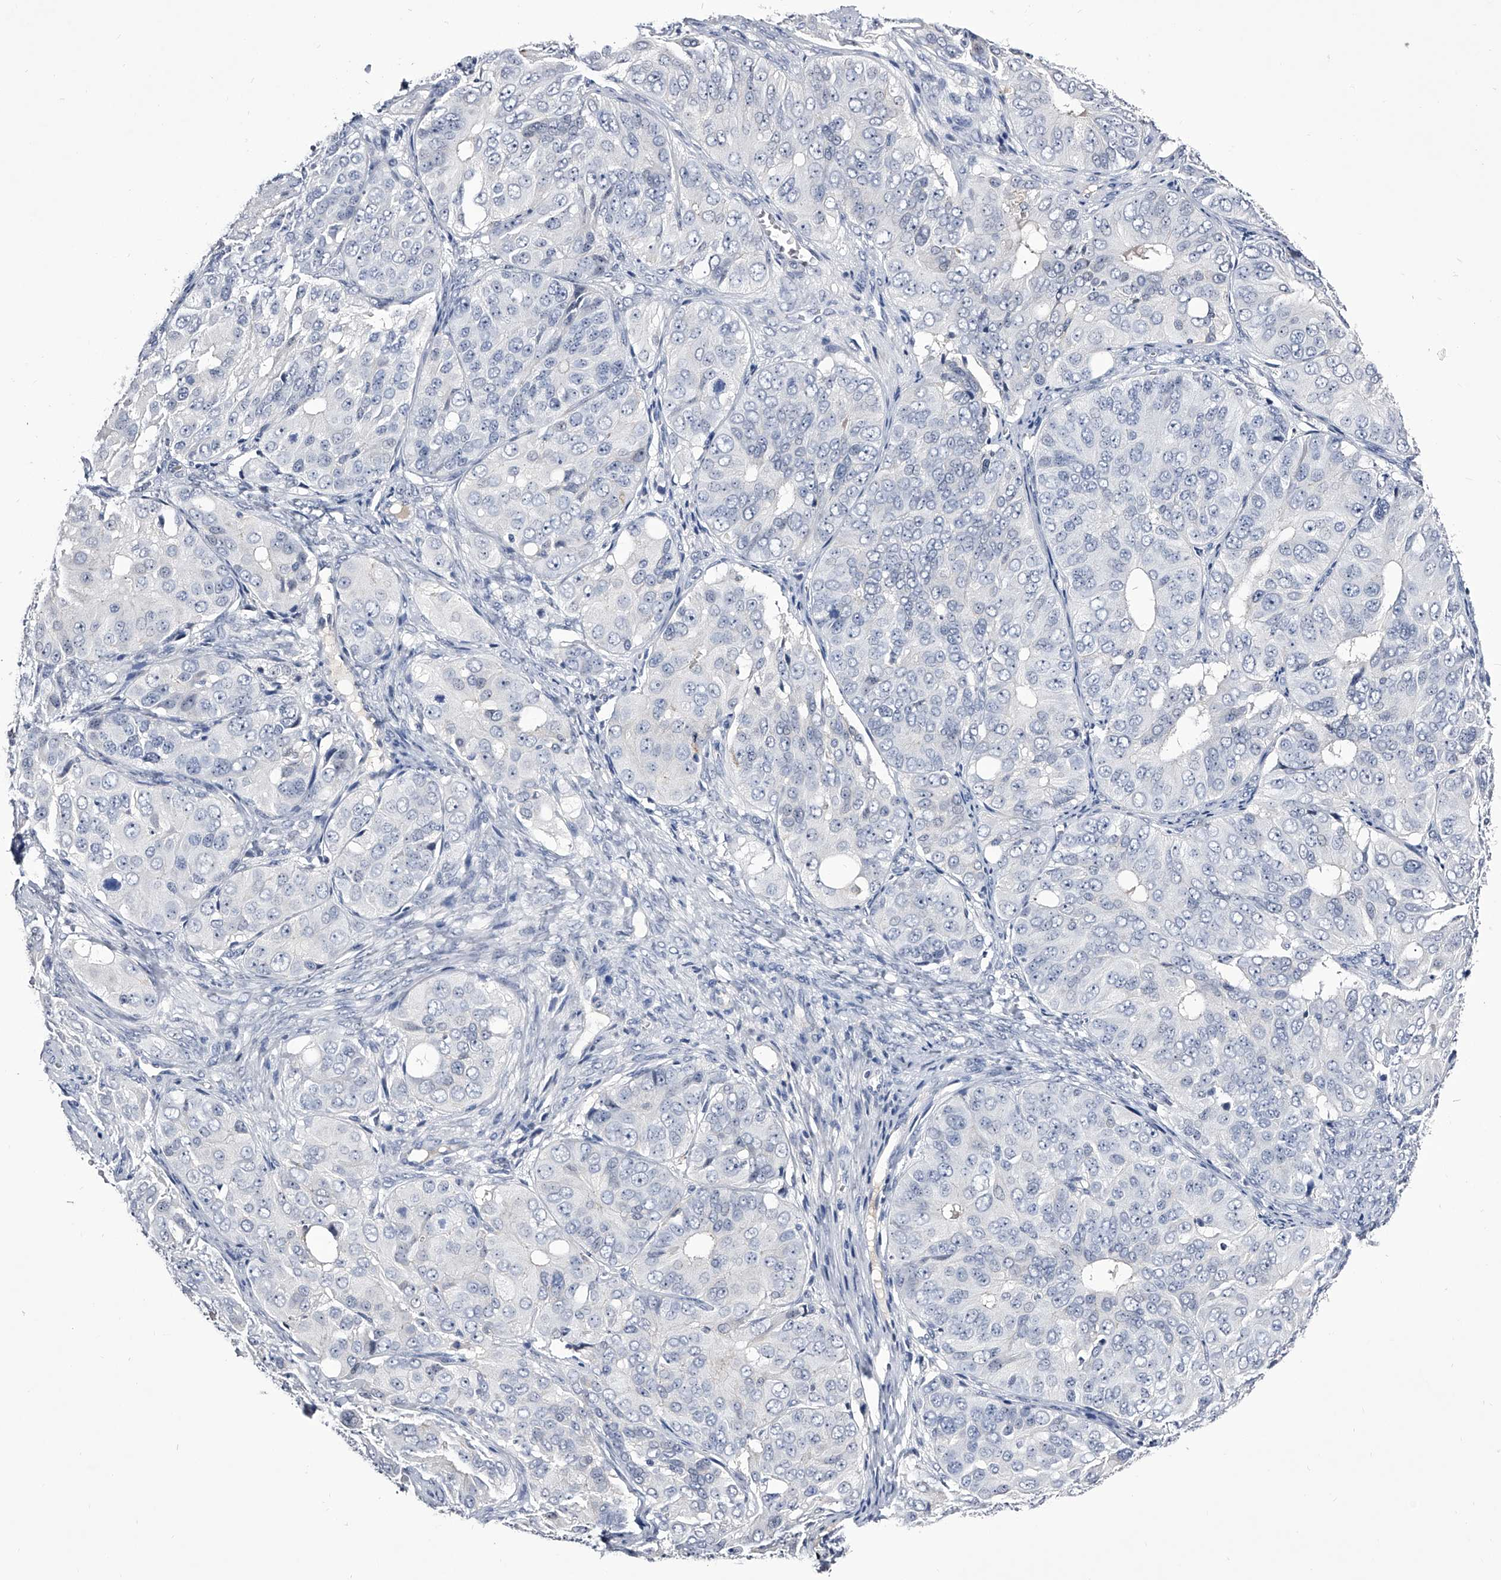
{"staining": {"intensity": "negative", "quantity": "none", "location": "none"}, "tissue": "ovarian cancer", "cell_type": "Tumor cells", "image_type": "cancer", "snomed": [{"axis": "morphology", "description": "Carcinoma, endometroid"}, {"axis": "topography", "description": "Ovary"}], "caption": "An image of endometroid carcinoma (ovarian) stained for a protein reveals no brown staining in tumor cells.", "gene": "CRISP2", "patient": {"sex": "female", "age": 51}}